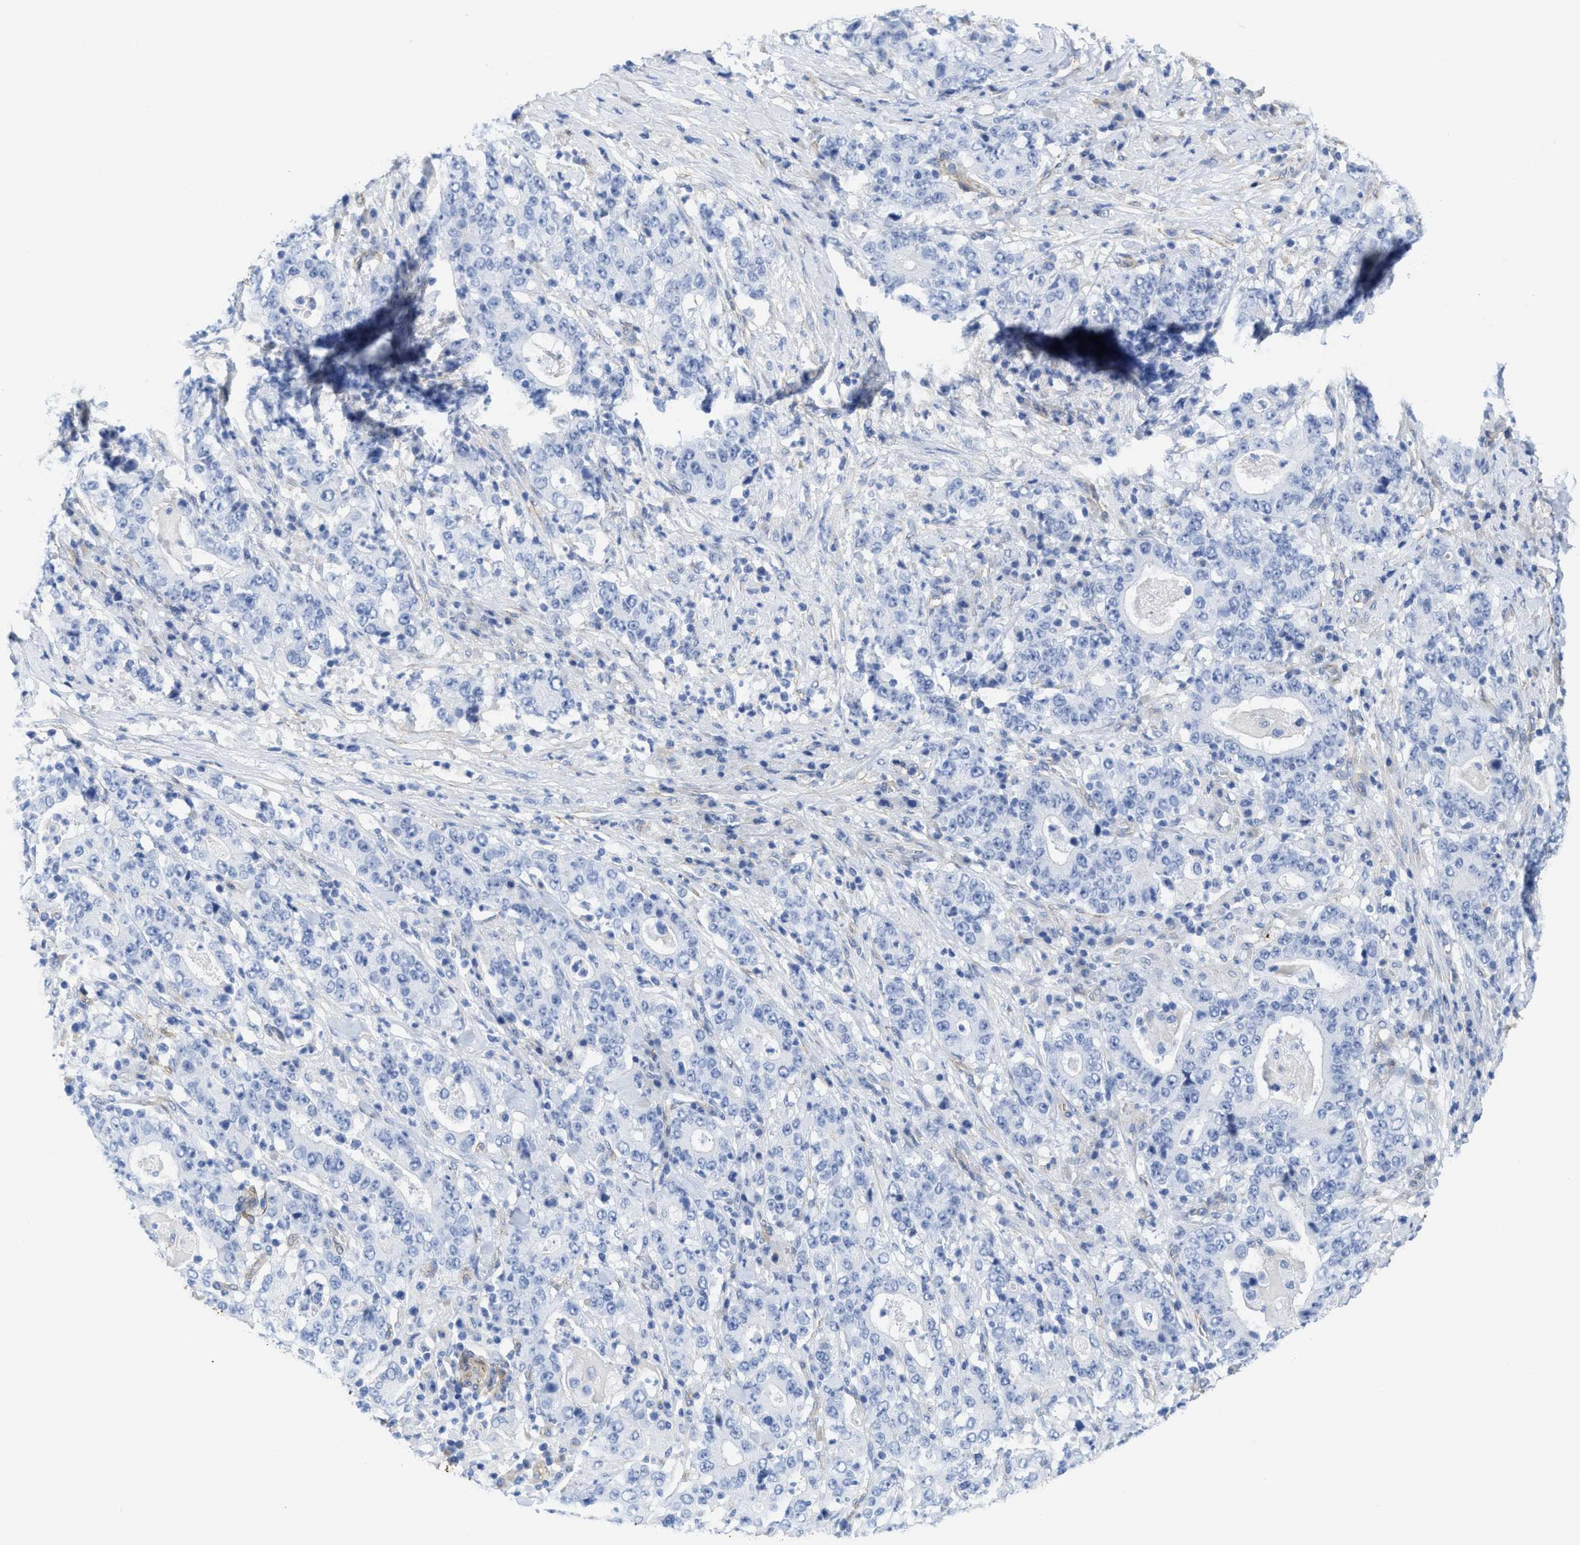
{"staining": {"intensity": "negative", "quantity": "none", "location": "none"}, "tissue": "stomach cancer", "cell_type": "Tumor cells", "image_type": "cancer", "snomed": [{"axis": "morphology", "description": "Normal tissue, NOS"}, {"axis": "morphology", "description": "Adenocarcinoma, NOS"}, {"axis": "topography", "description": "Stomach, upper"}, {"axis": "topography", "description": "Stomach"}], "caption": "High magnification brightfield microscopy of adenocarcinoma (stomach) stained with DAB (brown) and counterstained with hematoxylin (blue): tumor cells show no significant staining. The staining is performed using DAB (3,3'-diaminobenzidine) brown chromogen with nuclei counter-stained in using hematoxylin.", "gene": "TUB", "patient": {"sex": "male", "age": 59}}